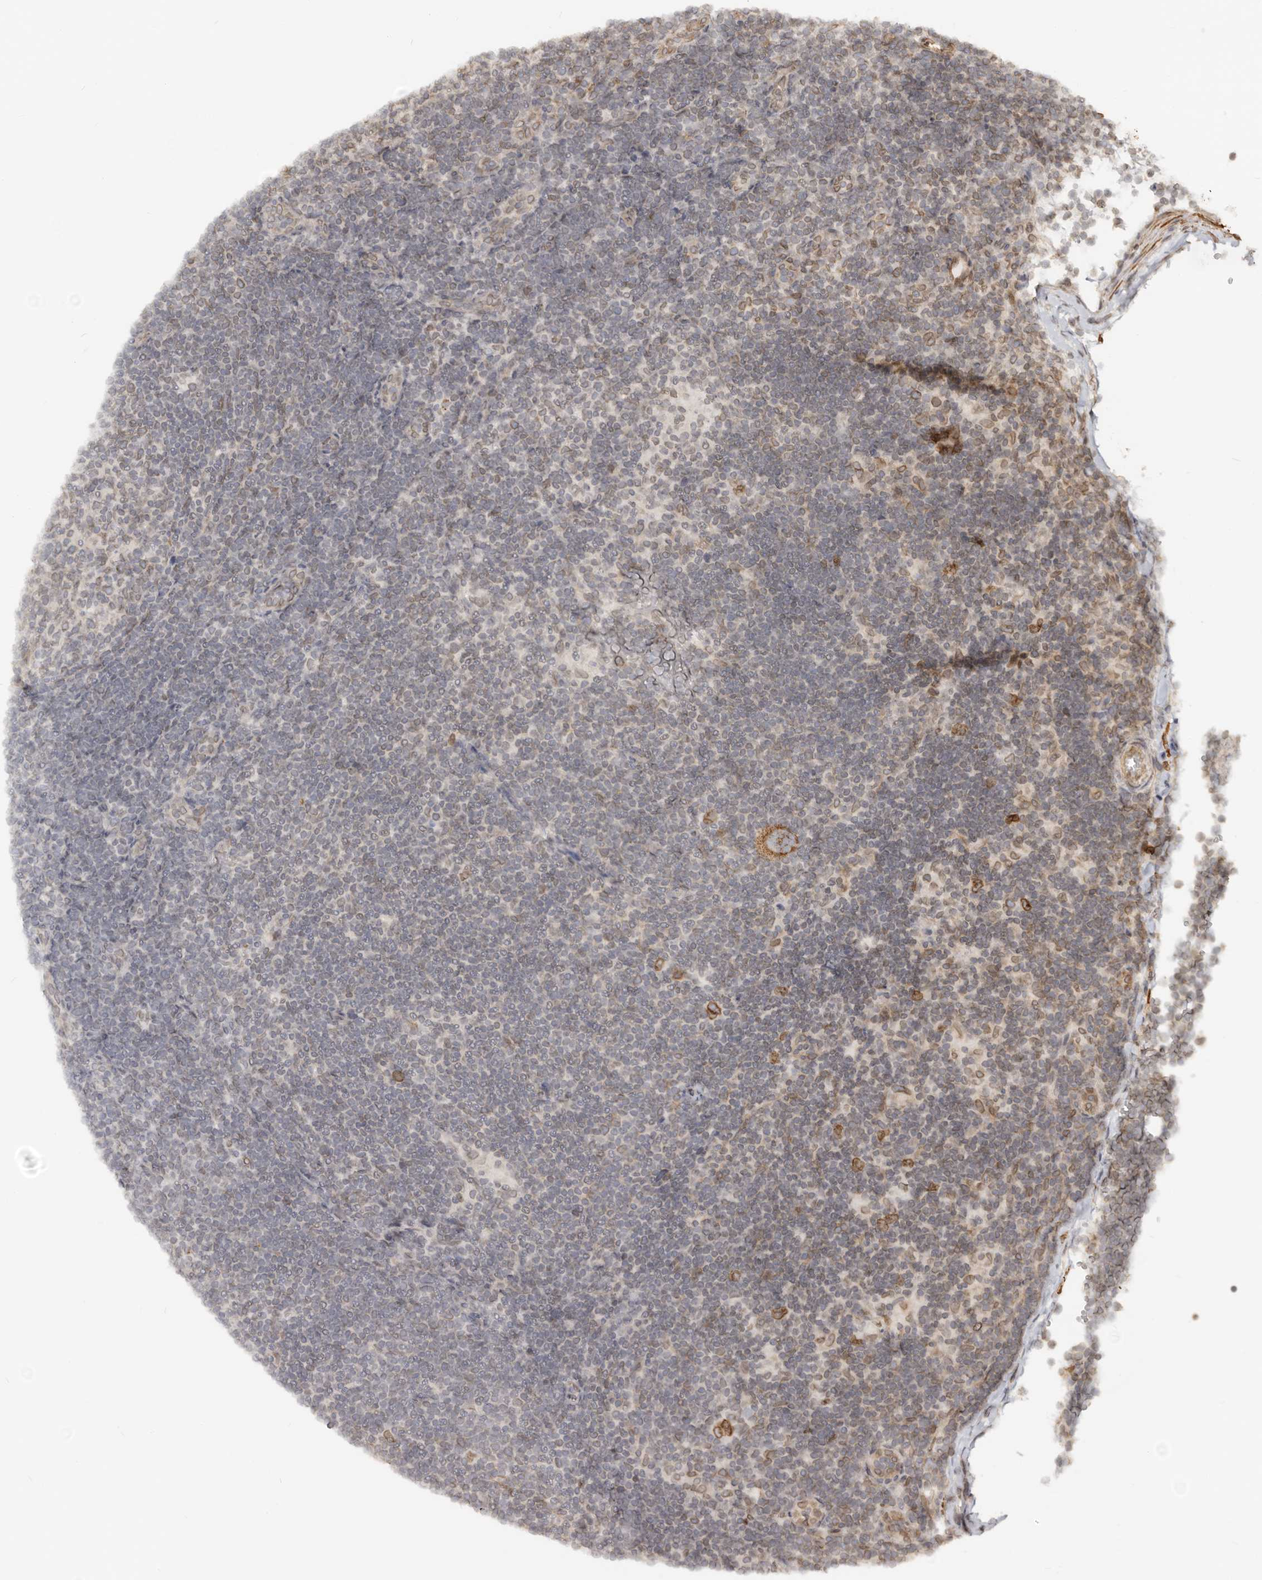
{"staining": {"intensity": "moderate", "quantity": ">75%", "location": "cytoplasmic/membranous"}, "tissue": "lymphoma", "cell_type": "Tumor cells", "image_type": "cancer", "snomed": [{"axis": "morphology", "description": "Hodgkin's disease, NOS"}, {"axis": "topography", "description": "Lymph node"}], "caption": "Immunohistochemistry (DAB (3,3'-diaminobenzidine)) staining of Hodgkin's disease displays moderate cytoplasmic/membranous protein expression in about >75% of tumor cells.", "gene": "NUP153", "patient": {"sex": "female", "age": 57}}